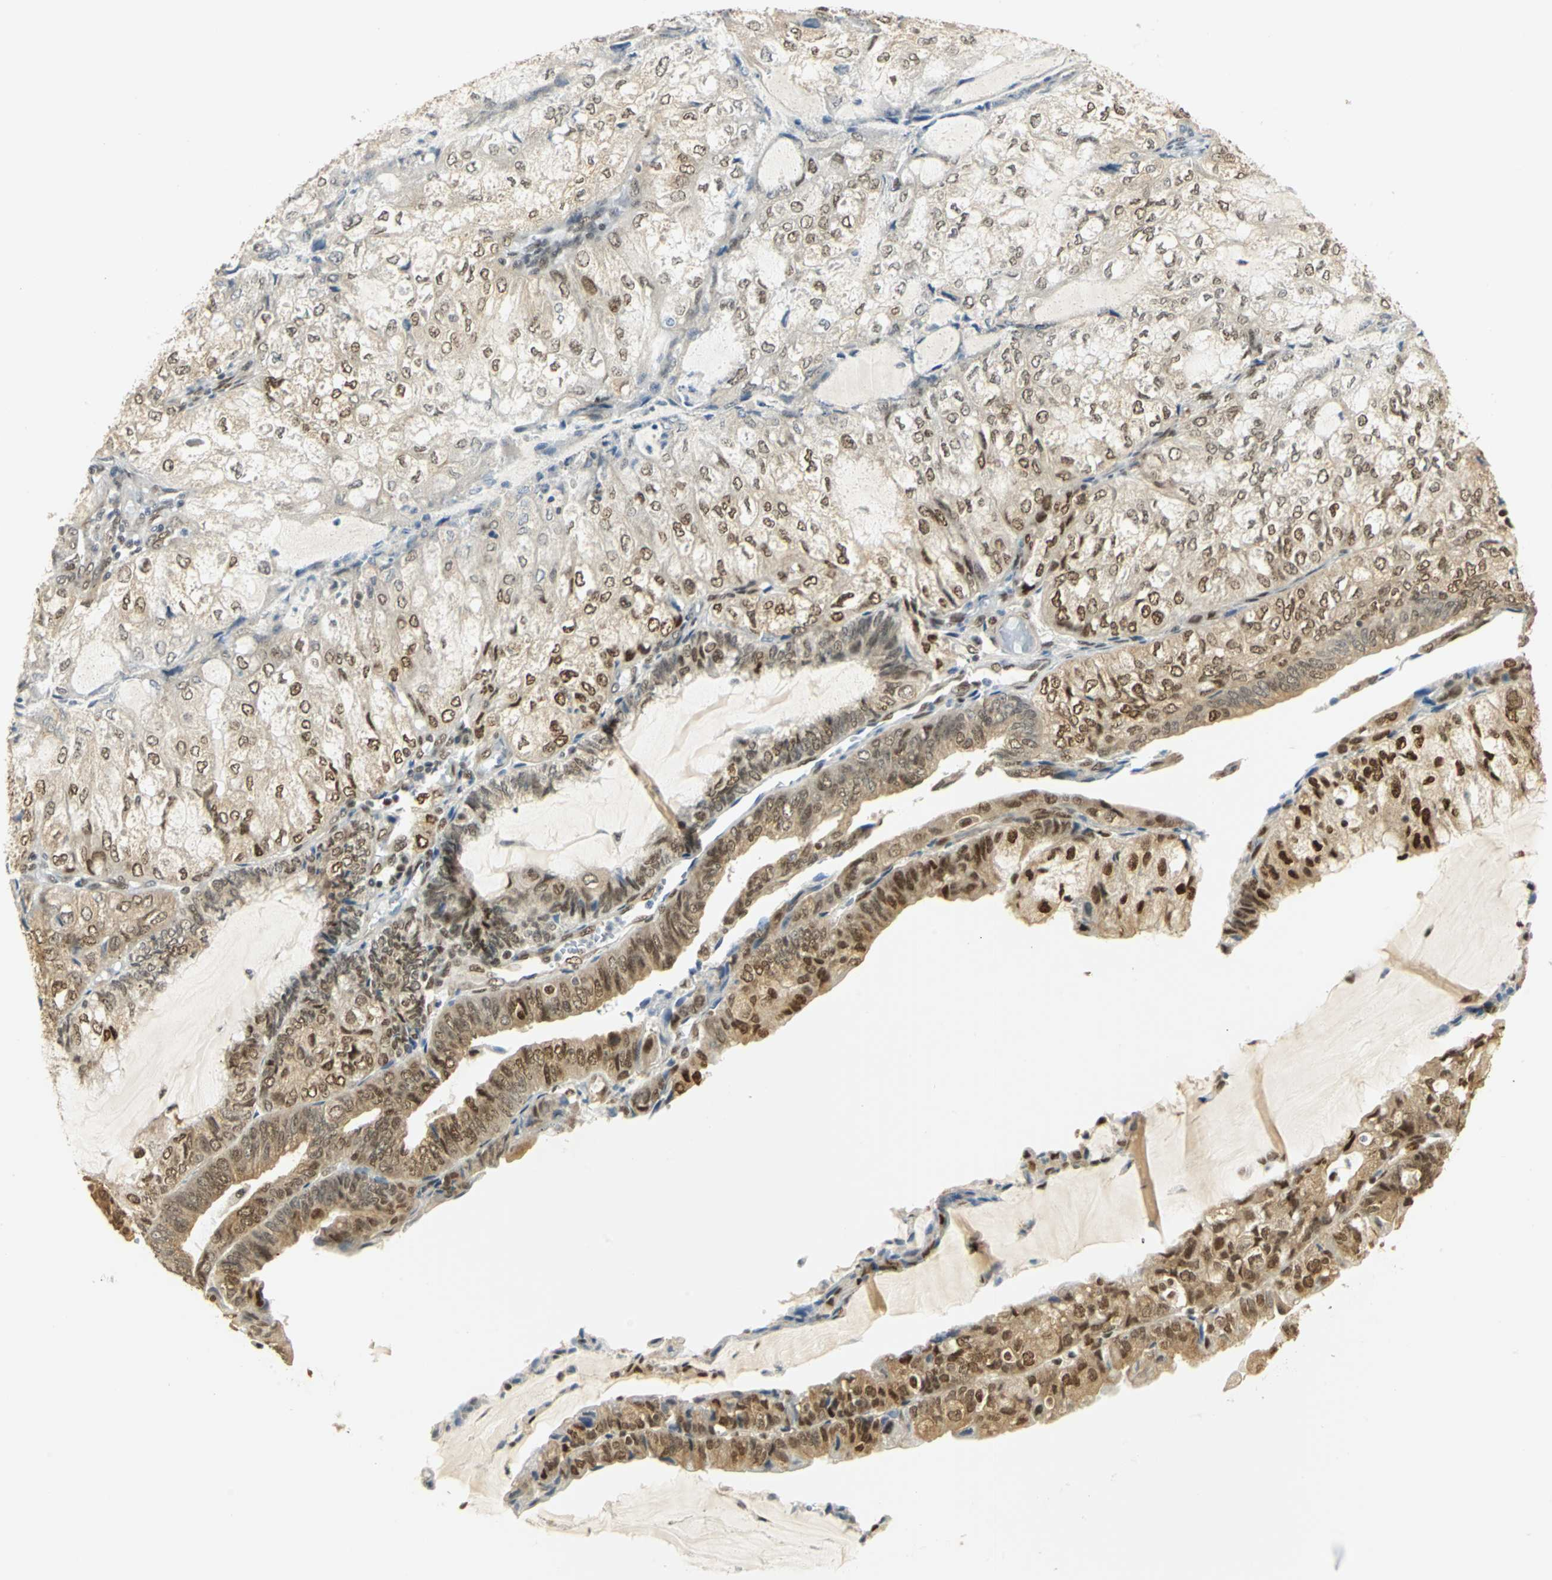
{"staining": {"intensity": "moderate", "quantity": "25%-75%", "location": "cytoplasmic/membranous,nuclear"}, "tissue": "endometrial cancer", "cell_type": "Tumor cells", "image_type": "cancer", "snomed": [{"axis": "morphology", "description": "Adenocarcinoma, NOS"}, {"axis": "topography", "description": "Endometrium"}], "caption": "Immunohistochemistry photomicrograph of human endometrial adenocarcinoma stained for a protein (brown), which displays medium levels of moderate cytoplasmic/membranous and nuclear staining in about 25%-75% of tumor cells.", "gene": "DDX5", "patient": {"sex": "female", "age": 81}}